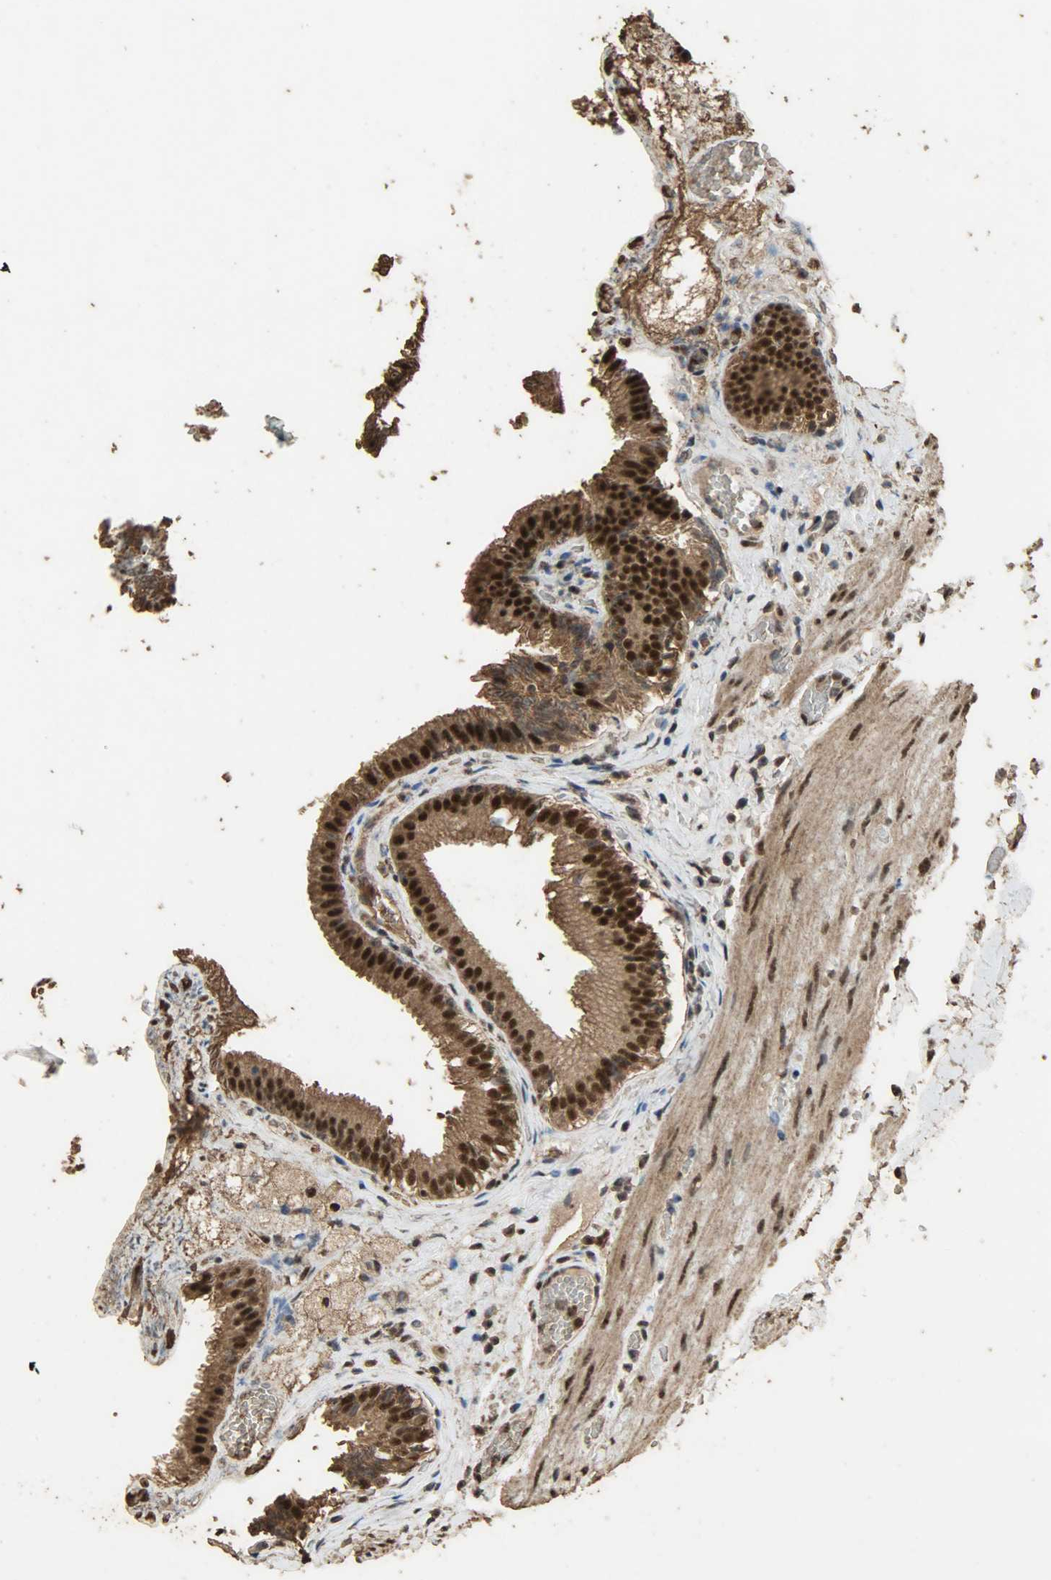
{"staining": {"intensity": "strong", "quantity": ">75%", "location": "cytoplasmic/membranous,nuclear"}, "tissue": "gallbladder", "cell_type": "Glandular cells", "image_type": "normal", "snomed": [{"axis": "morphology", "description": "Normal tissue, NOS"}, {"axis": "topography", "description": "Gallbladder"}], "caption": "Benign gallbladder was stained to show a protein in brown. There is high levels of strong cytoplasmic/membranous,nuclear positivity in about >75% of glandular cells.", "gene": "CCNT2", "patient": {"sex": "female", "age": 24}}